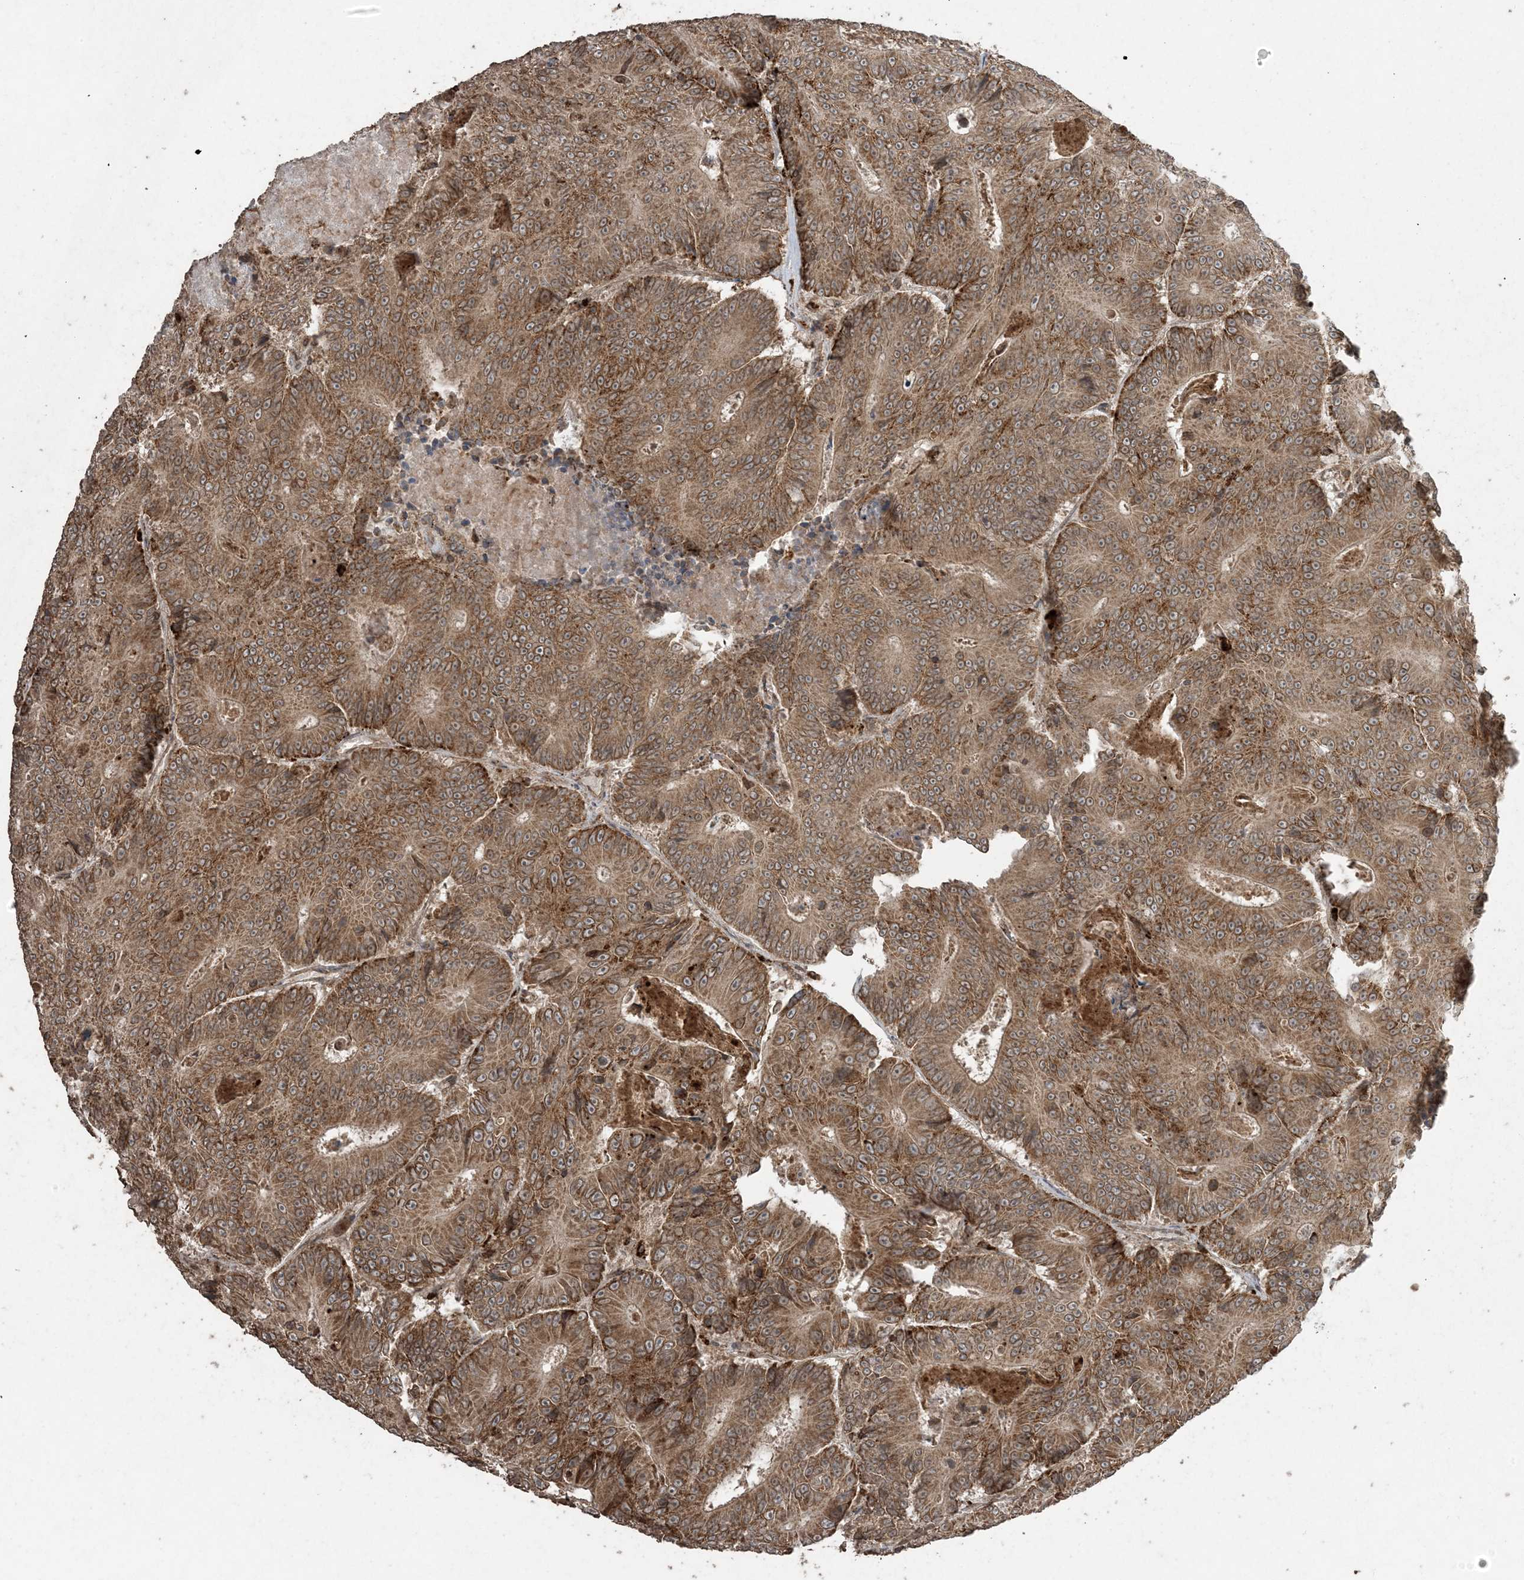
{"staining": {"intensity": "moderate", "quantity": ">75%", "location": "cytoplasmic/membranous"}, "tissue": "colorectal cancer", "cell_type": "Tumor cells", "image_type": "cancer", "snomed": [{"axis": "morphology", "description": "Adenocarcinoma, NOS"}, {"axis": "topography", "description": "Colon"}], "caption": "High-power microscopy captured an IHC photomicrograph of colorectal adenocarcinoma, revealing moderate cytoplasmic/membranous staining in approximately >75% of tumor cells.", "gene": "DDX19B", "patient": {"sex": "male", "age": 83}}